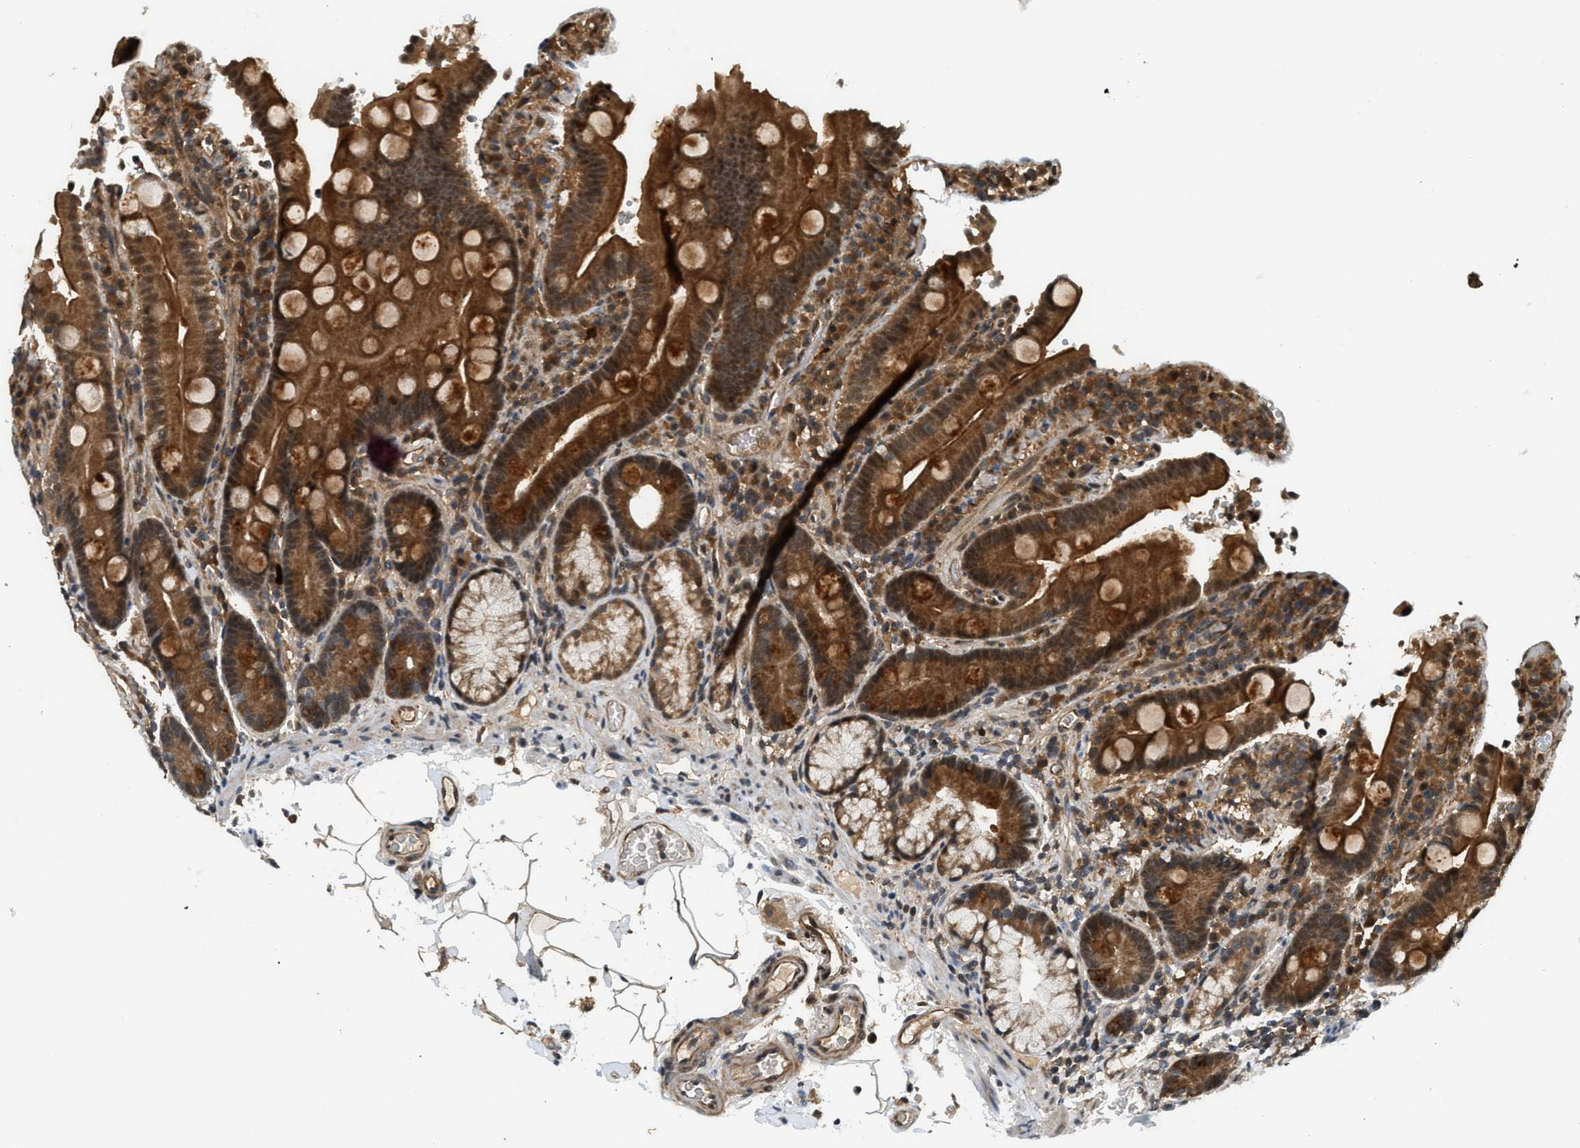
{"staining": {"intensity": "strong", "quantity": ">75%", "location": "cytoplasmic/membranous"}, "tissue": "duodenum", "cell_type": "Glandular cells", "image_type": "normal", "snomed": [{"axis": "morphology", "description": "Normal tissue, NOS"}, {"axis": "topography", "description": "Small intestine, NOS"}], "caption": "Normal duodenum shows strong cytoplasmic/membranous staining in approximately >75% of glandular cells (brown staining indicates protein expression, while blue staining denotes nuclei)..", "gene": "EIF2AK3", "patient": {"sex": "female", "age": 71}}